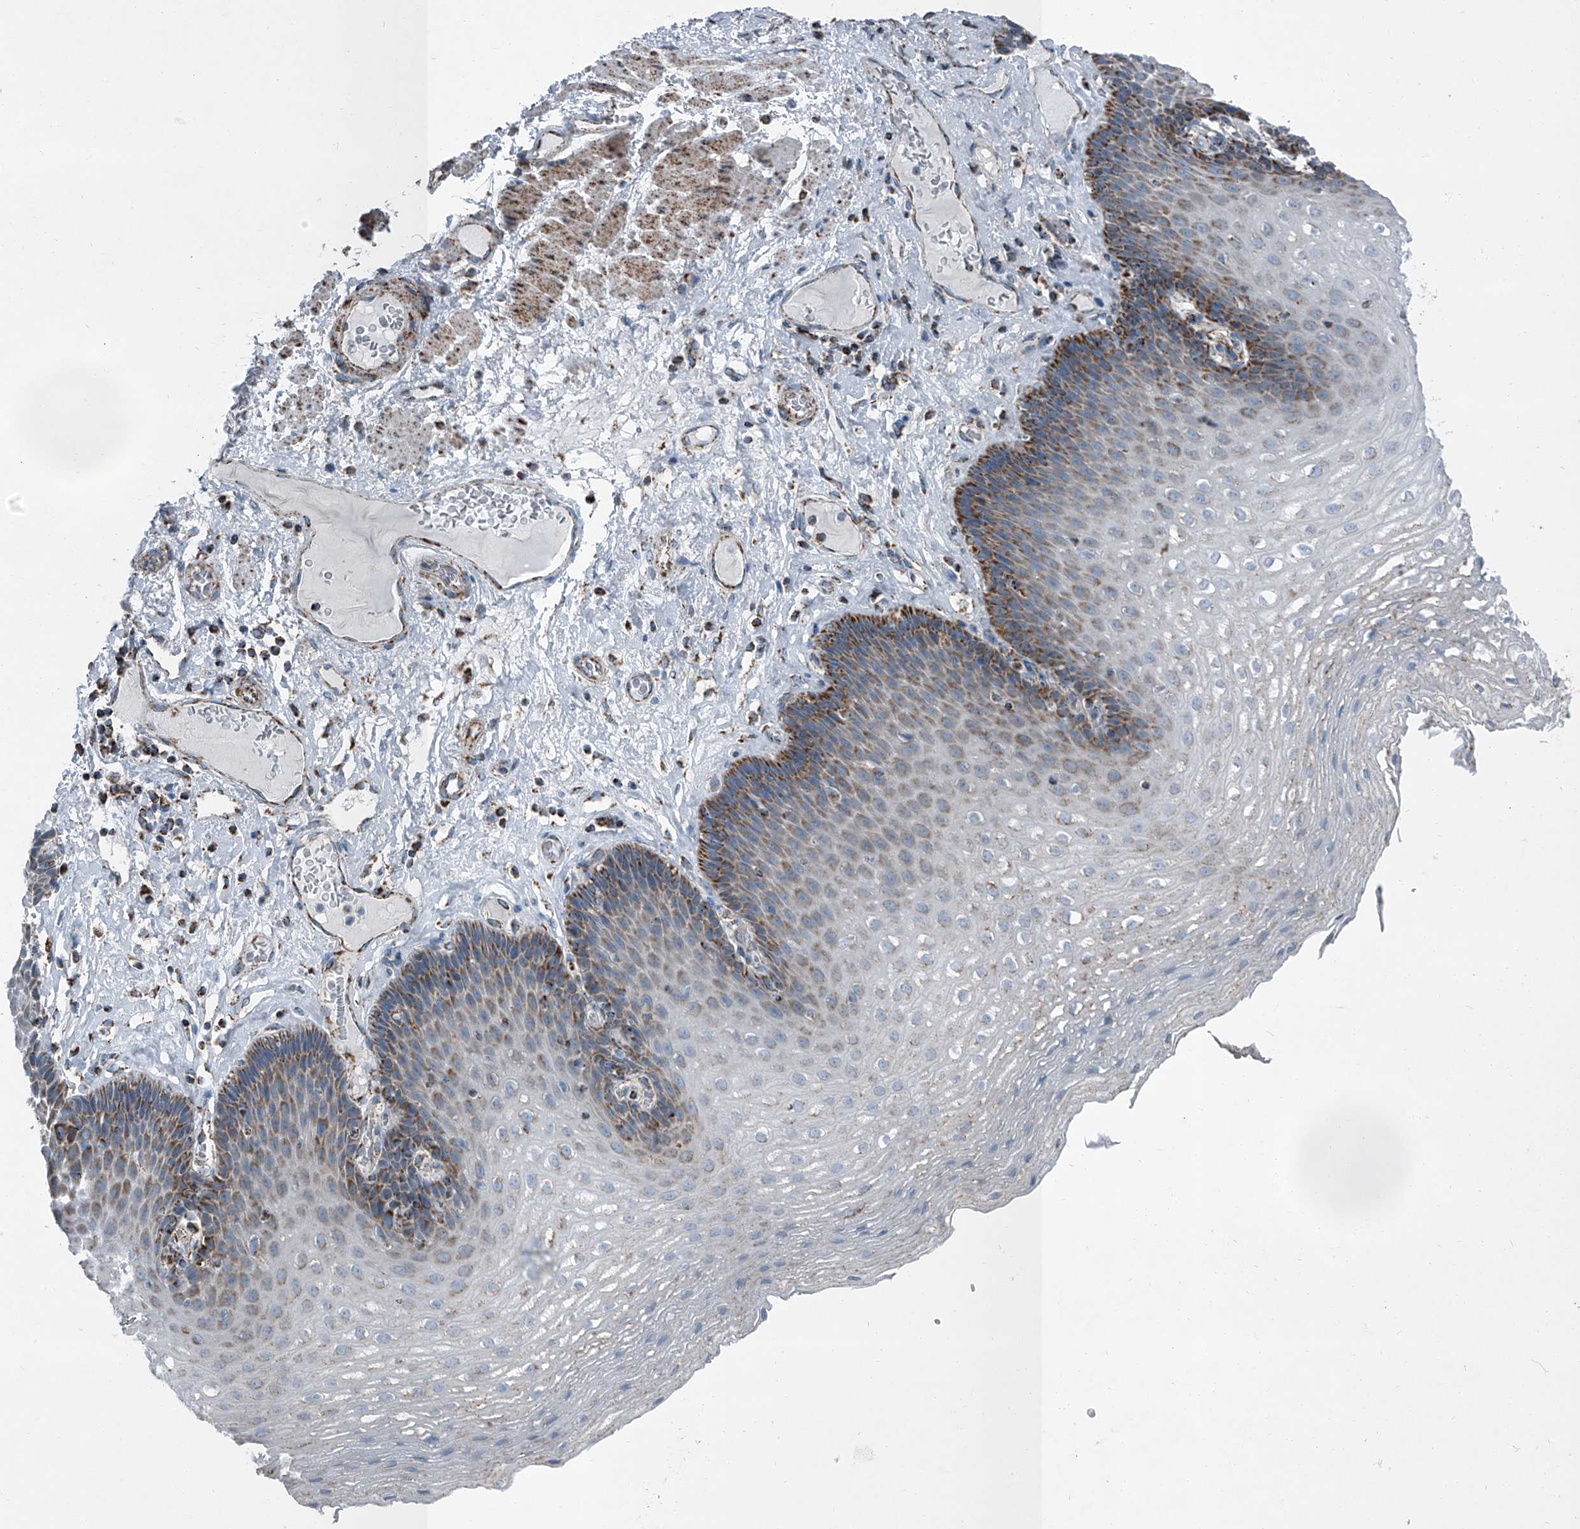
{"staining": {"intensity": "moderate", "quantity": "25%-75%", "location": "cytoplasmic/membranous"}, "tissue": "esophagus", "cell_type": "Squamous epithelial cells", "image_type": "normal", "snomed": [{"axis": "morphology", "description": "Normal tissue, NOS"}, {"axis": "topography", "description": "Esophagus"}], "caption": "Esophagus stained for a protein (brown) exhibits moderate cytoplasmic/membranous positive staining in about 25%-75% of squamous epithelial cells.", "gene": "CHRNA7", "patient": {"sex": "female", "age": 66}}